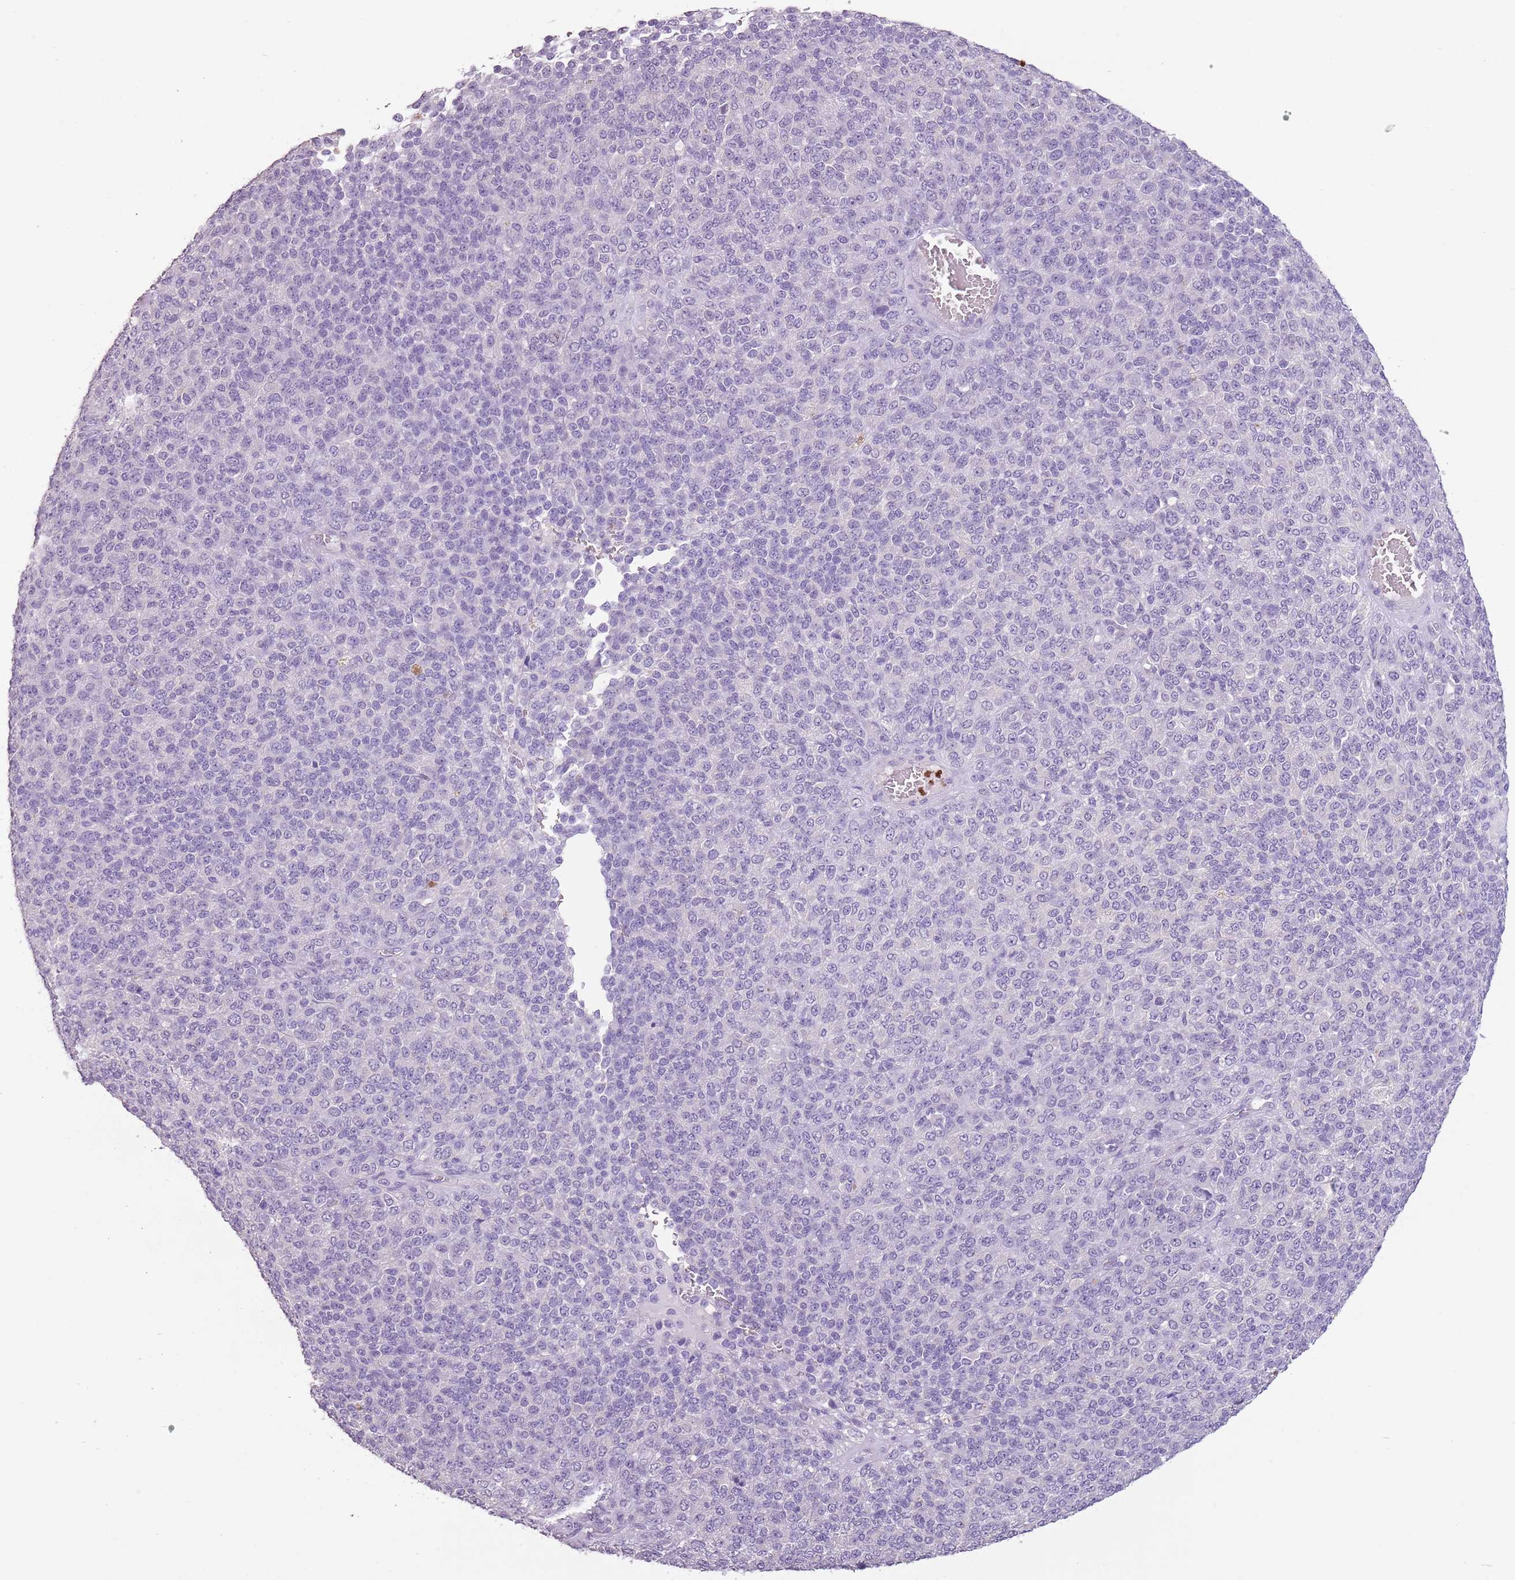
{"staining": {"intensity": "negative", "quantity": "none", "location": "none"}, "tissue": "melanoma", "cell_type": "Tumor cells", "image_type": "cancer", "snomed": [{"axis": "morphology", "description": "Malignant melanoma, Metastatic site"}, {"axis": "topography", "description": "Brain"}], "caption": "DAB (3,3'-diaminobenzidine) immunohistochemical staining of malignant melanoma (metastatic site) displays no significant positivity in tumor cells.", "gene": "CELF6", "patient": {"sex": "female", "age": 56}}